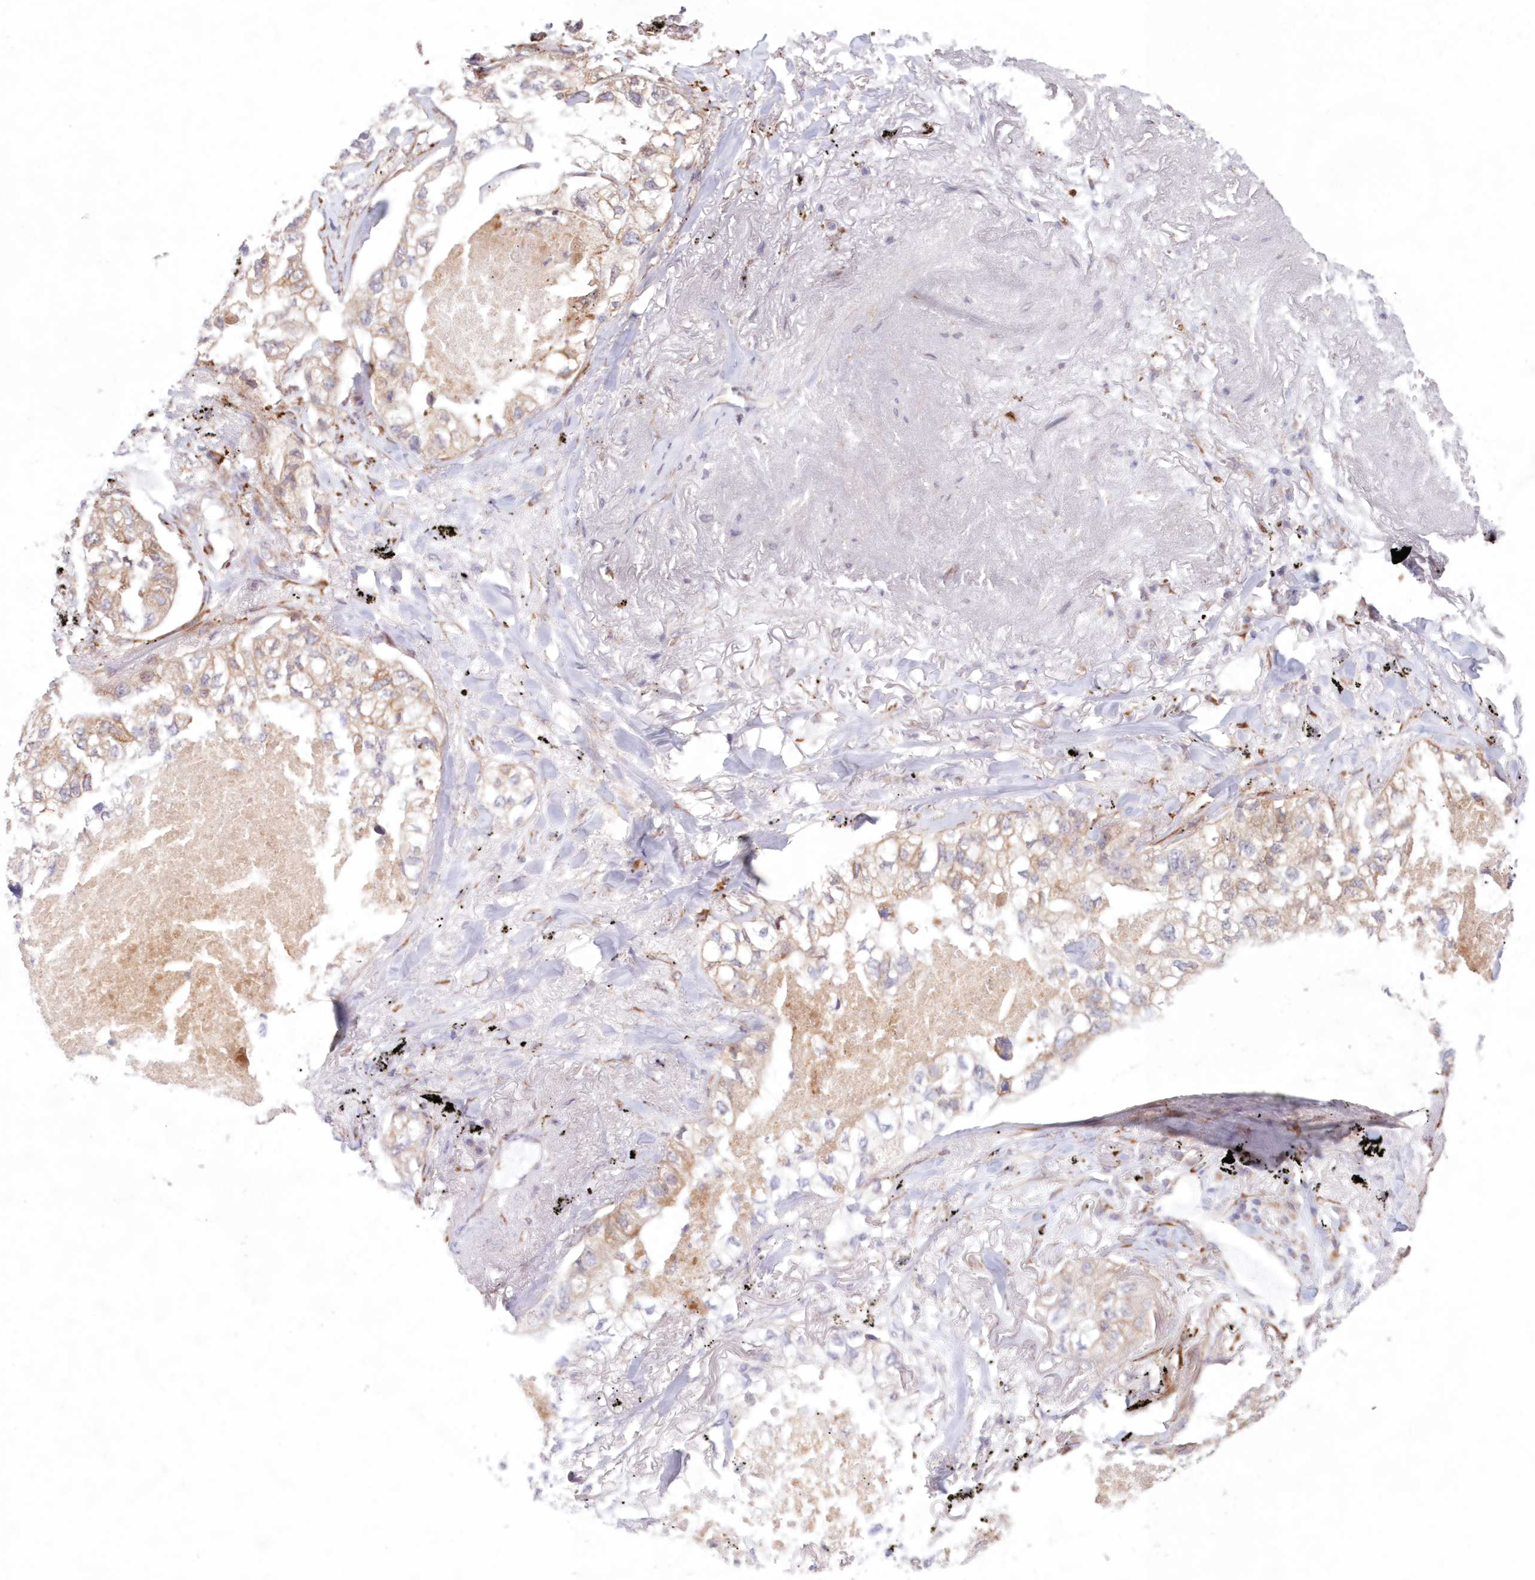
{"staining": {"intensity": "weak", "quantity": ">75%", "location": "cytoplasmic/membranous"}, "tissue": "lung cancer", "cell_type": "Tumor cells", "image_type": "cancer", "snomed": [{"axis": "morphology", "description": "Adenocarcinoma, NOS"}, {"axis": "topography", "description": "Lung"}], "caption": "Brown immunohistochemical staining in adenocarcinoma (lung) shows weak cytoplasmic/membranous positivity in about >75% of tumor cells.", "gene": "PCYOX1L", "patient": {"sex": "male", "age": 65}}